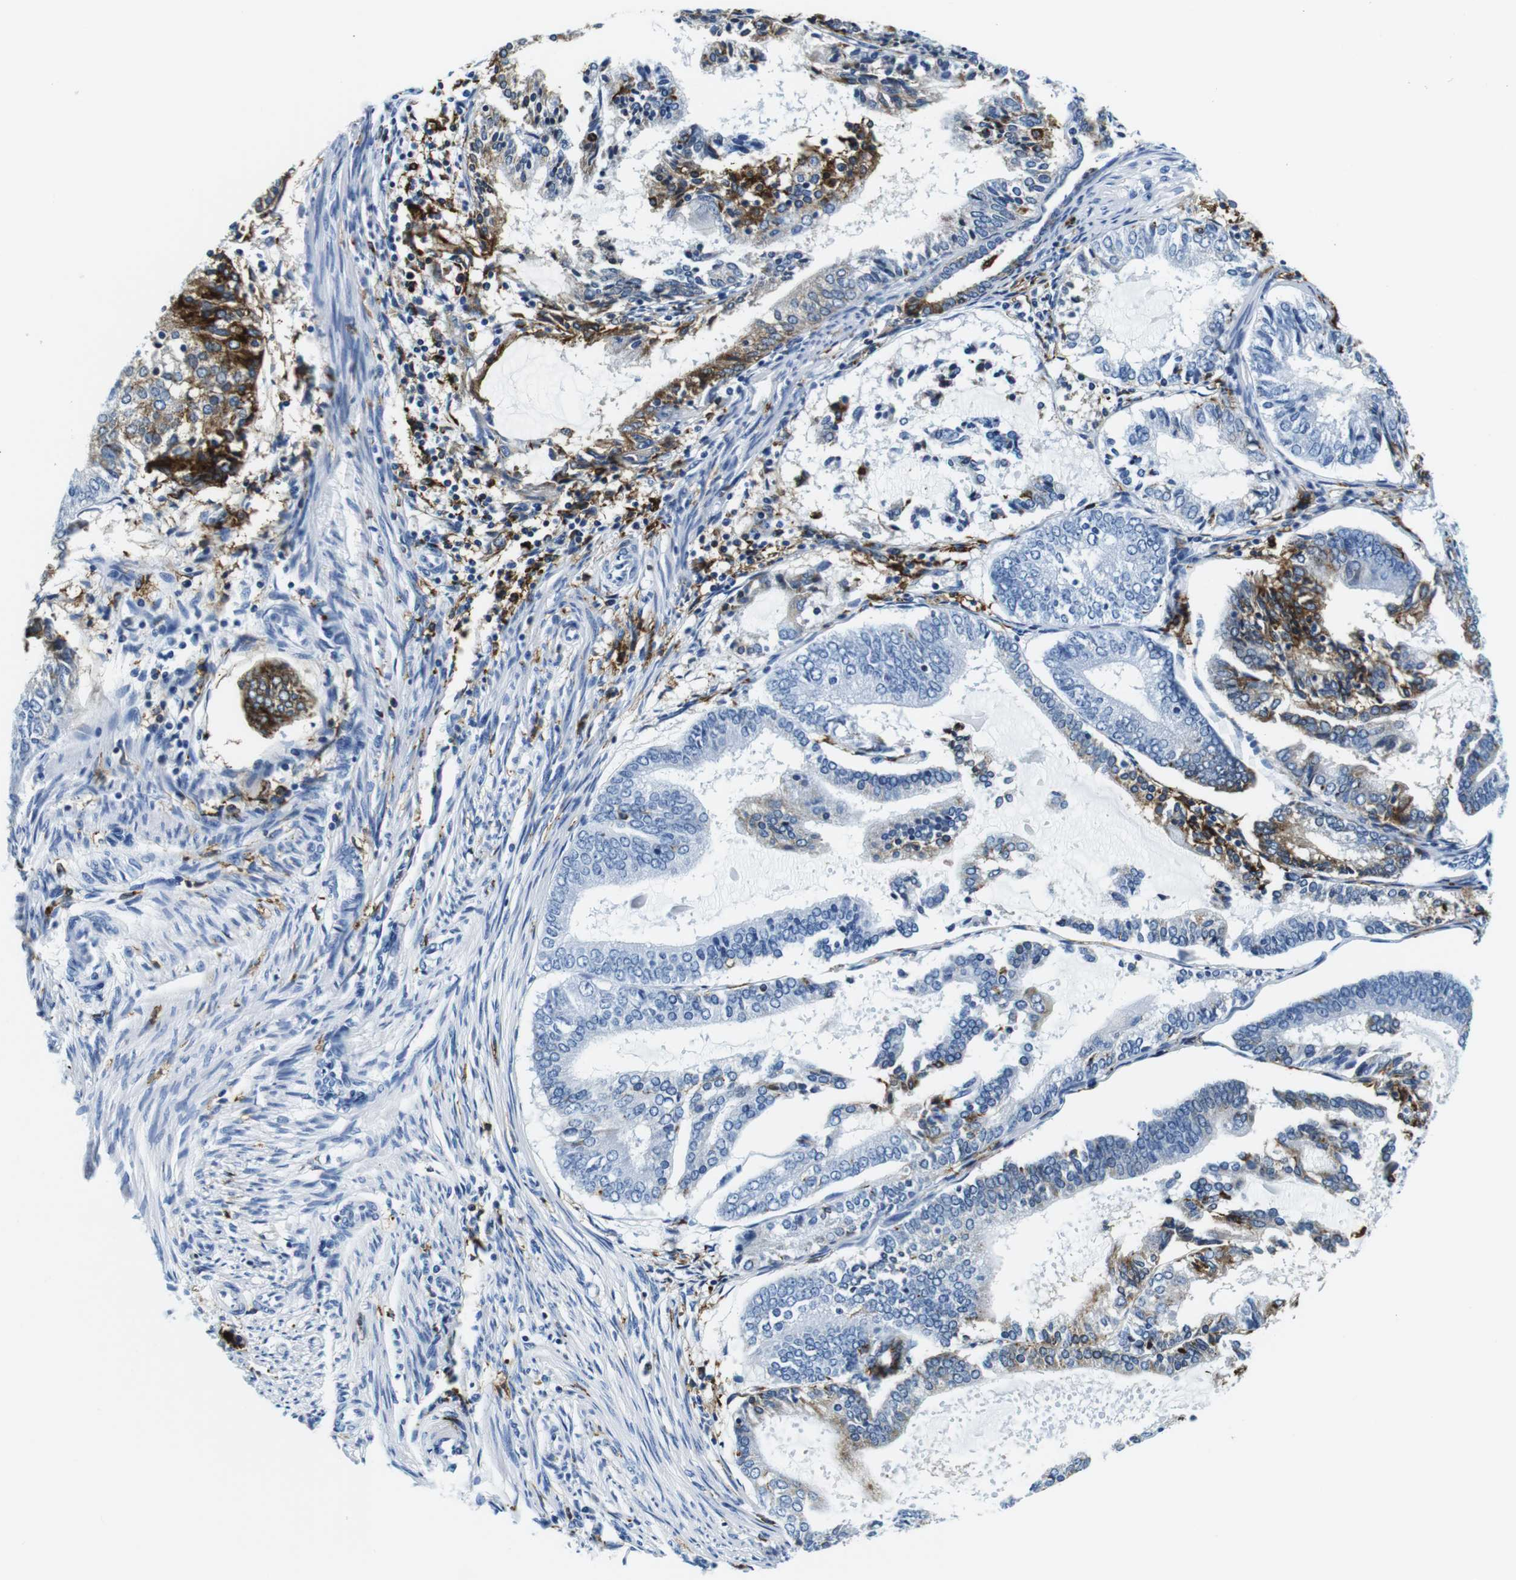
{"staining": {"intensity": "strong", "quantity": "<25%", "location": "cytoplasmic/membranous"}, "tissue": "endometrial cancer", "cell_type": "Tumor cells", "image_type": "cancer", "snomed": [{"axis": "morphology", "description": "Adenocarcinoma, NOS"}, {"axis": "topography", "description": "Endometrium"}], "caption": "Immunohistochemical staining of human adenocarcinoma (endometrial) shows strong cytoplasmic/membranous protein staining in approximately <25% of tumor cells.", "gene": "HLA-DRB1", "patient": {"sex": "female", "age": 81}}